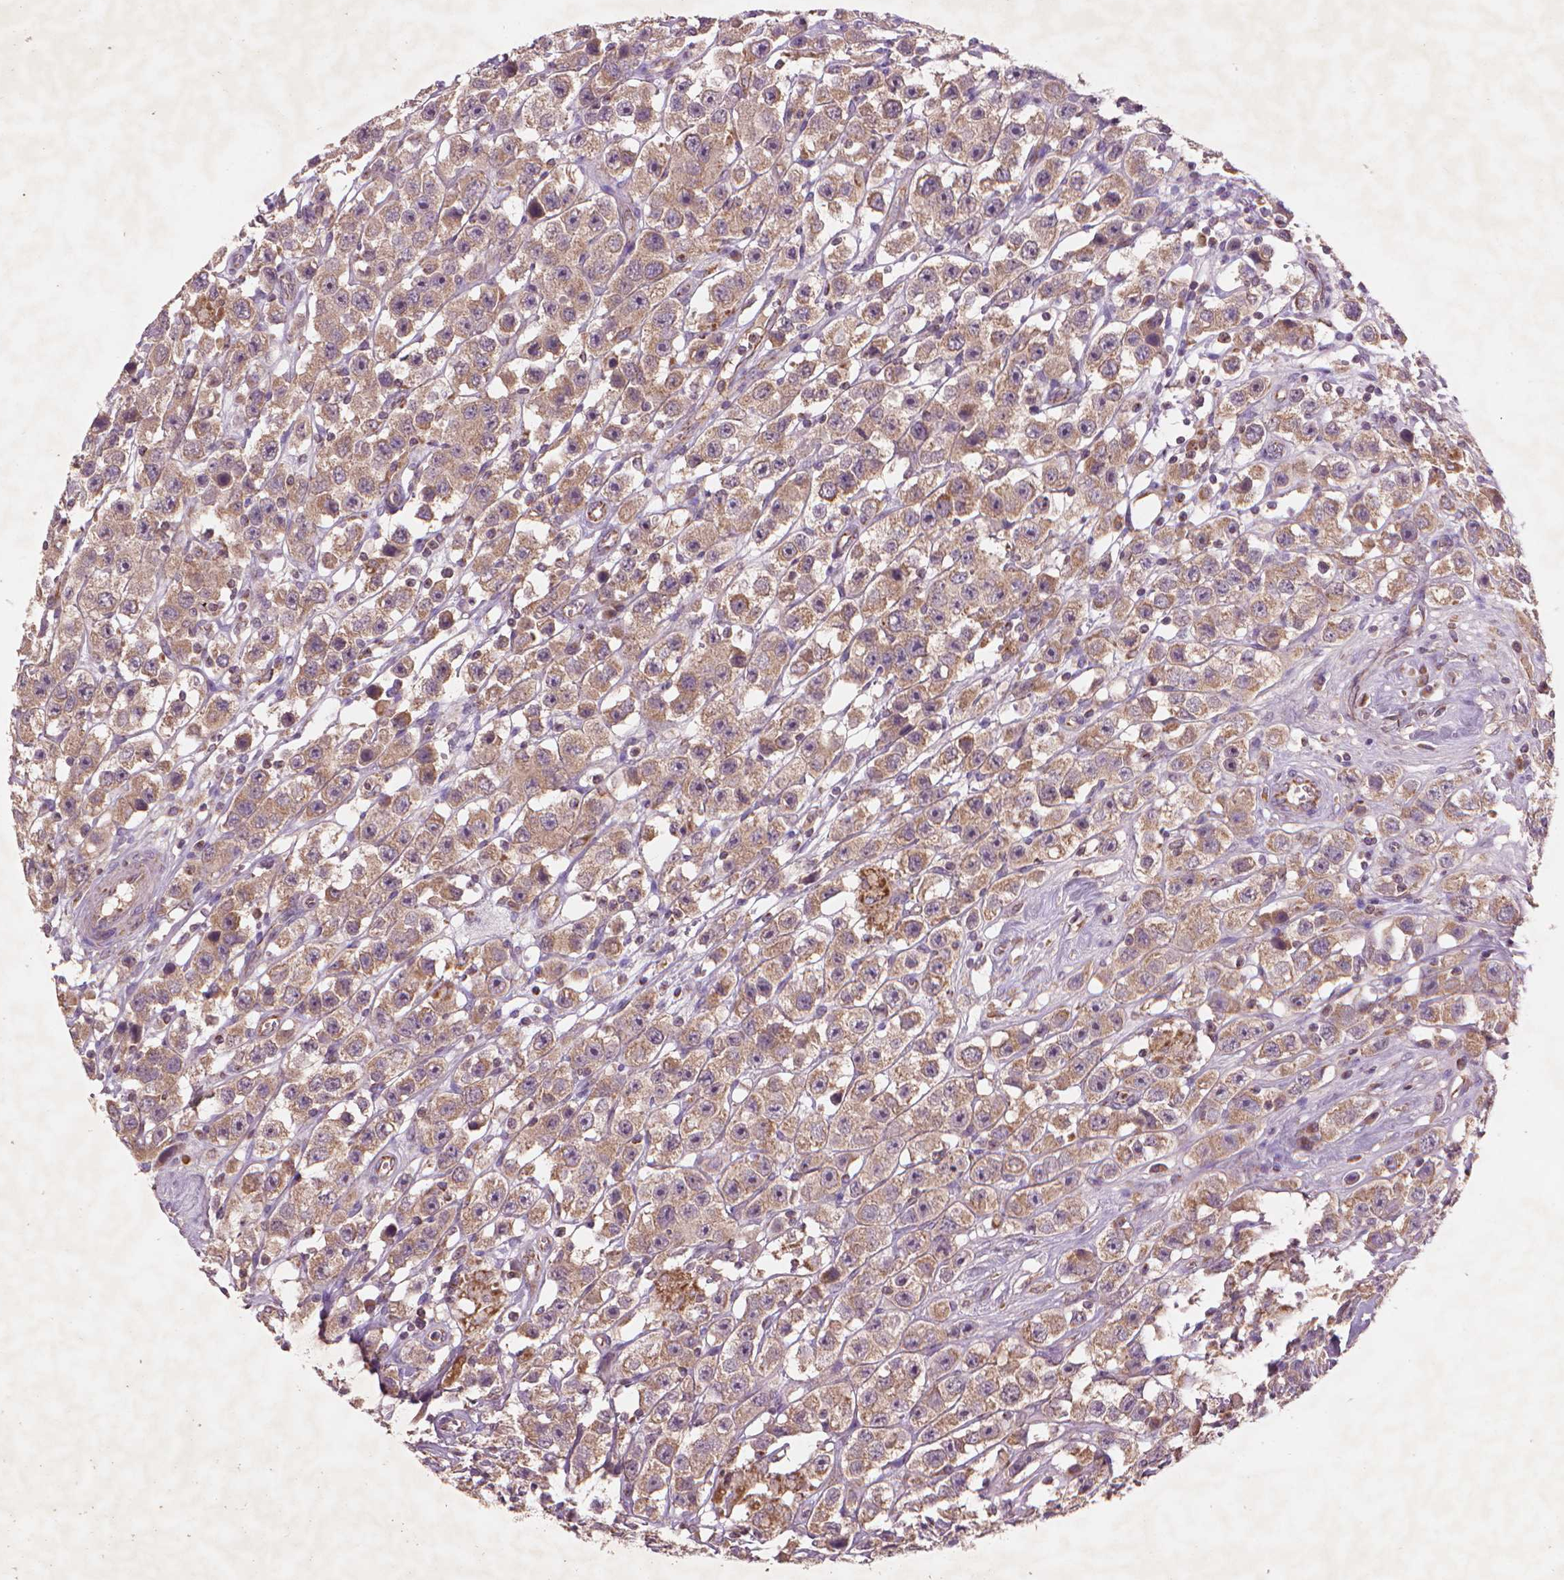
{"staining": {"intensity": "moderate", "quantity": ">75%", "location": "cytoplasmic/membranous"}, "tissue": "testis cancer", "cell_type": "Tumor cells", "image_type": "cancer", "snomed": [{"axis": "morphology", "description": "Seminoma, NOS"}, {"axis": "topography", "description": "Testis"}], "caption": "Tumor cells show medium levels of moderate cytoplasmic/membranous expression in about >75% of cells in human testis seminoma.", "gene": "NLRX1", "patient": {"sex": "male", "age": 45}}